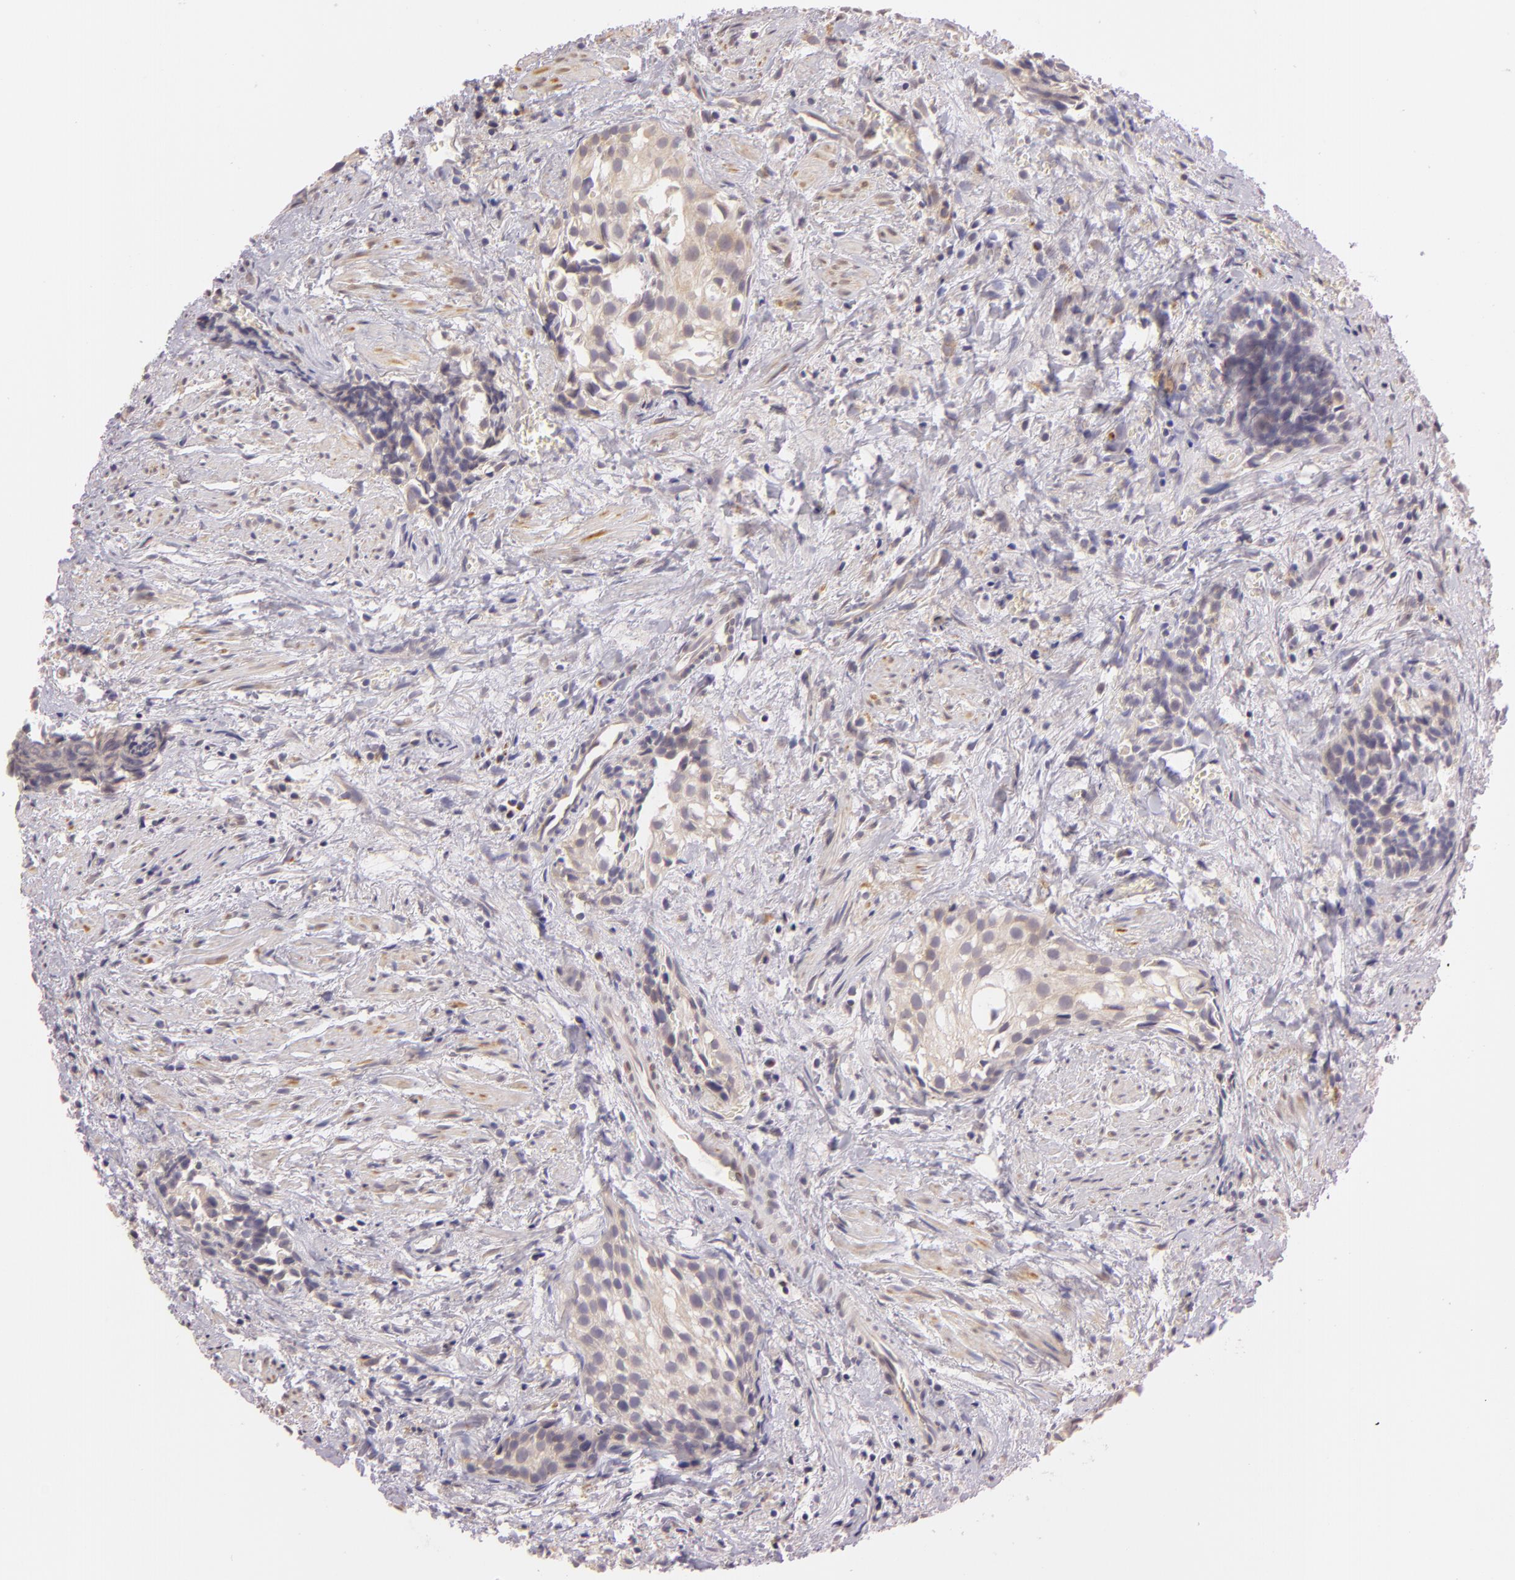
{"staining": {"intensity": "negative", "quantity": "none", "location": "none"}, "tissue": "urothelial cancer", "cell_type": "Tumor cells", "image_type": "cancer", "snomed": [{"axis": "morphology", "description": "Urothelial carcinoma, High grade"}, {"axis": "topography", "description": "Urinary bladder"}], "caption": "Immunohistochemistry image of neoplastic tissue: human urothelial carcinoma (high-grade) stained with DAB demonstrates no significant protein staining in tumor cells.", "gene": "LGMN", "patient": {"sex": "female", "age": 78}}